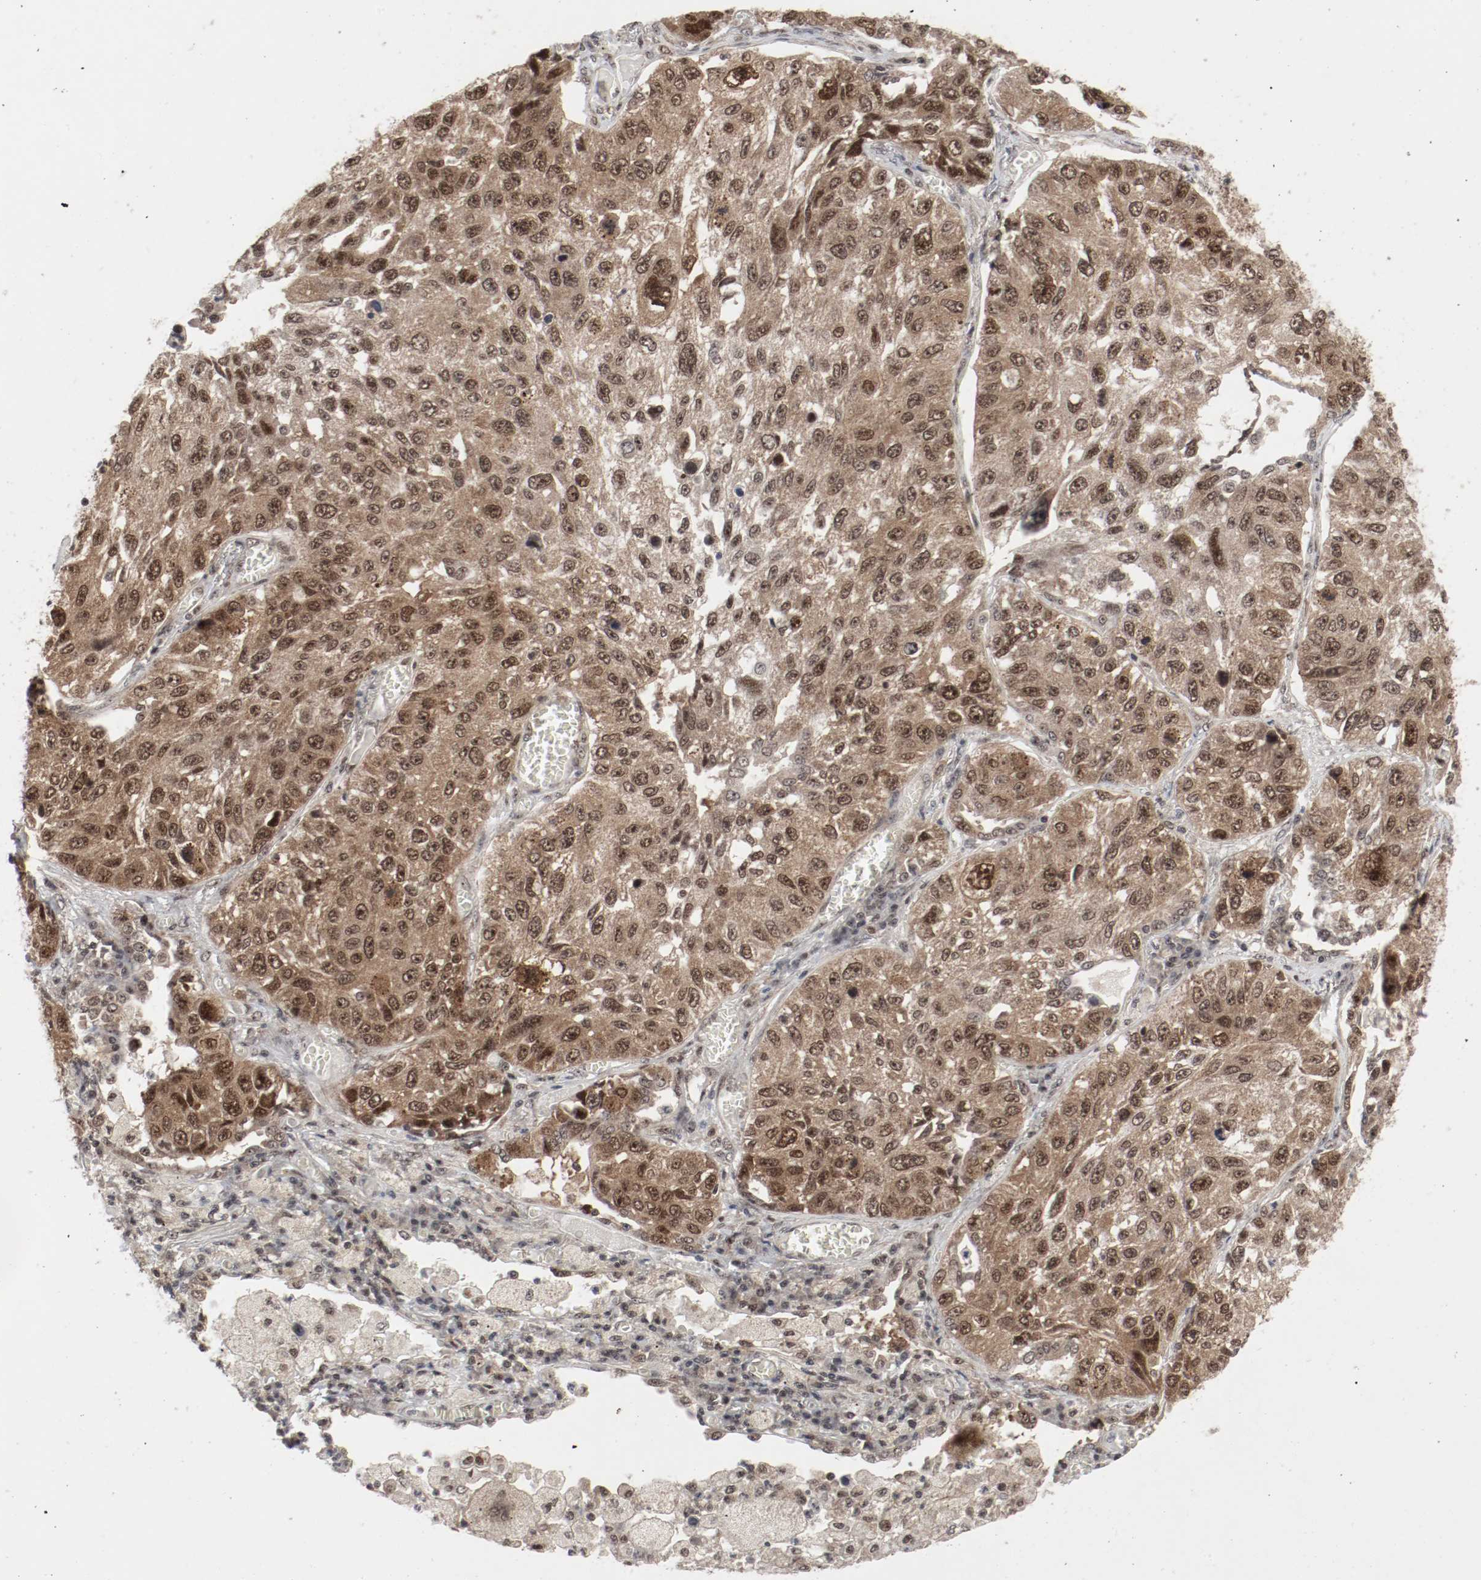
{"staining": {"intensity": "moderate", "quantity": ">75%", "location": "cytoplasmic/membranous,nuclear"}, "tissue": "lung cancer", "cell_type": "Tumor cells", "image_type": "cancer", "snomed": [{"axis": "morphology", "description": "Squamous cell carcinoma, NOS"}, {"axis": "topography", "description": "Lung"}], "caption": "Immunohistochemical staining of human lung cancer (squamous cell carcinoma) reveals moderate cytoplasmic/membranous and nuclear protein staining in about >75% of tumor cells. Nuclei are stained in blue.", "gene": "CSNK2B", "patient": {"sex": "male", "age": 71}}